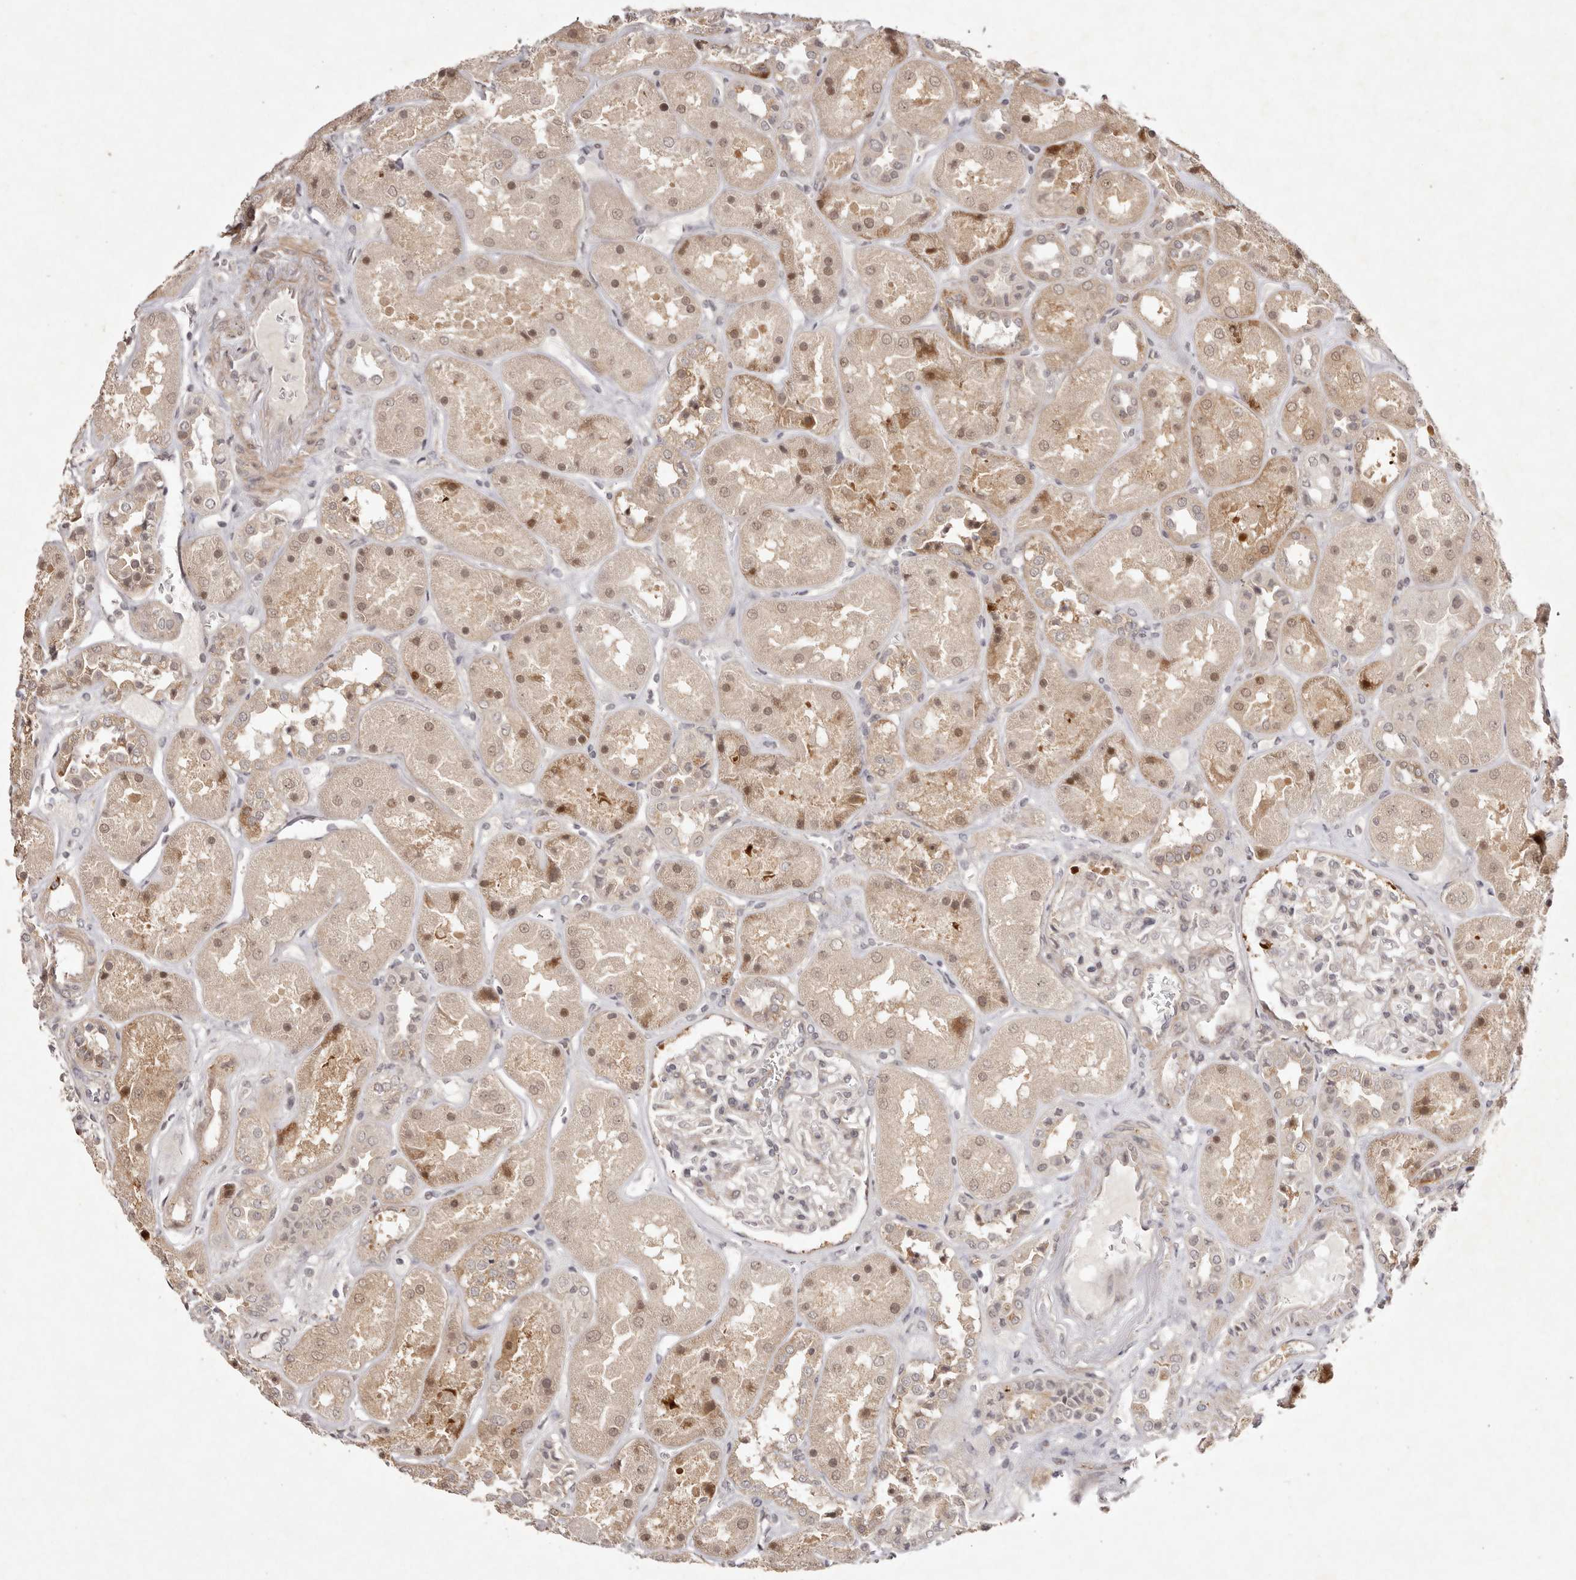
{"staining": {"intensity": "weak", "quantity": "25%-75%", "location": "nuclear"}, "tissue": "kidney", "cell_type": "Cells in glomeruli", "image_type": "normal", "snomed": [{"axis": "morphology", "description": "Normal tissue, NOS"}, {"axis": "topography", "description": "Kidney"}], "caption": "Protein staining demonstrates weak nuclear expression in about 25%-75% of cells in glomeruli in unremarkable kidney.", "gene": "BUD31", "patient": {"sex": "male", "age": 70}}